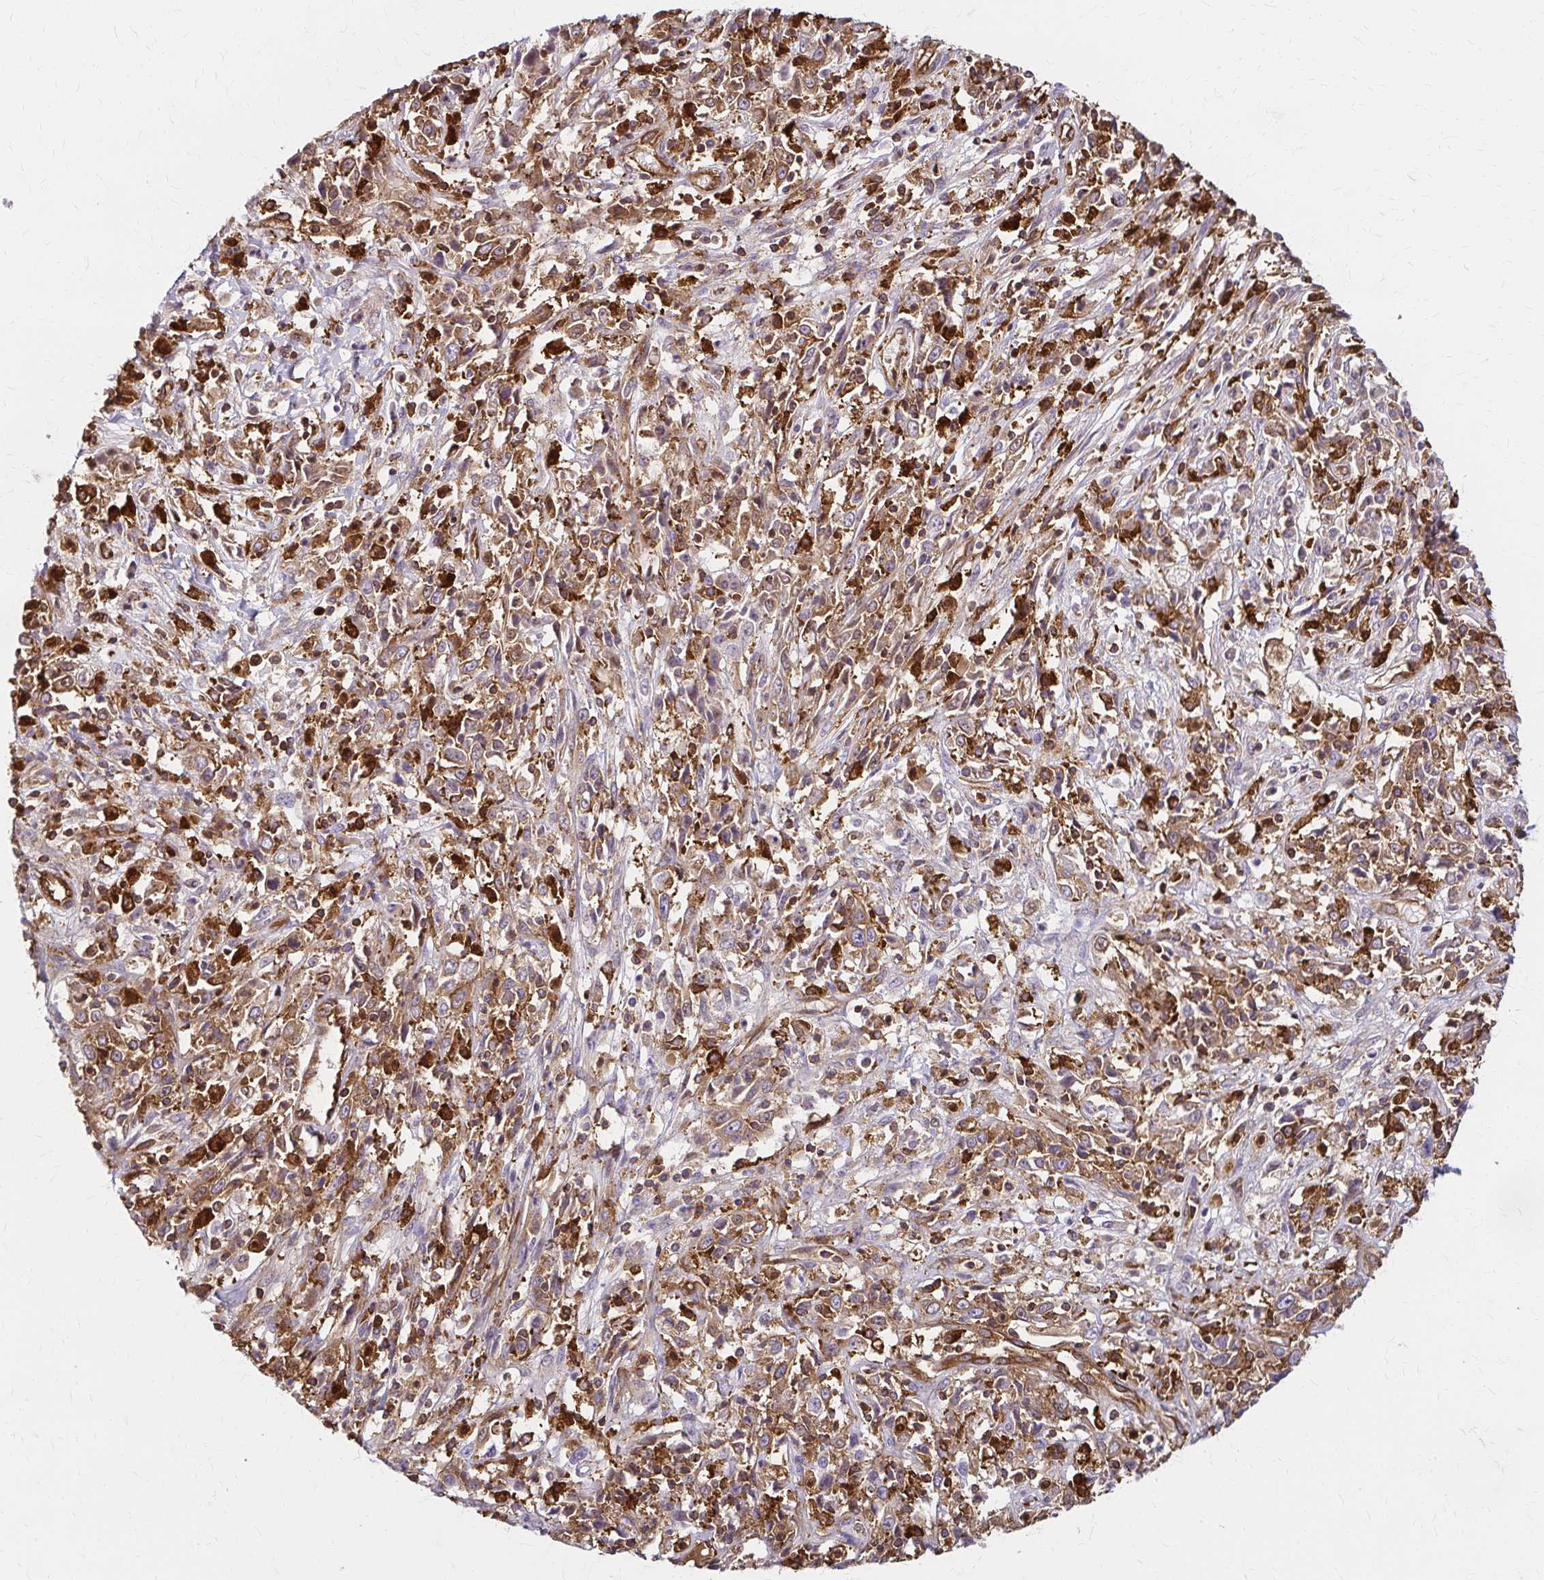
{"staining": {"intensity": "moderate", "quantity": ">75%", "location": "cytoplasmic/membranous"}, "tissue": "cervical cancer", "cell_type": "Tumor cells", "image_type": "cancer", "snomed": [{"axis": "morphology", "description": "Adenocarcinoma, NOS"}, {"axis": "topography", "description": "Cervix"}], "caption": "High-power microscopy captured an immunohistochemistry histopathology image of adenocarcinoma (cervical), revealing moderate cytoplasmic/membranous positivity in approximately >75% of tumor cells.", "gene": "WASF2", "patient": {"sex": "female", "age": 40}}